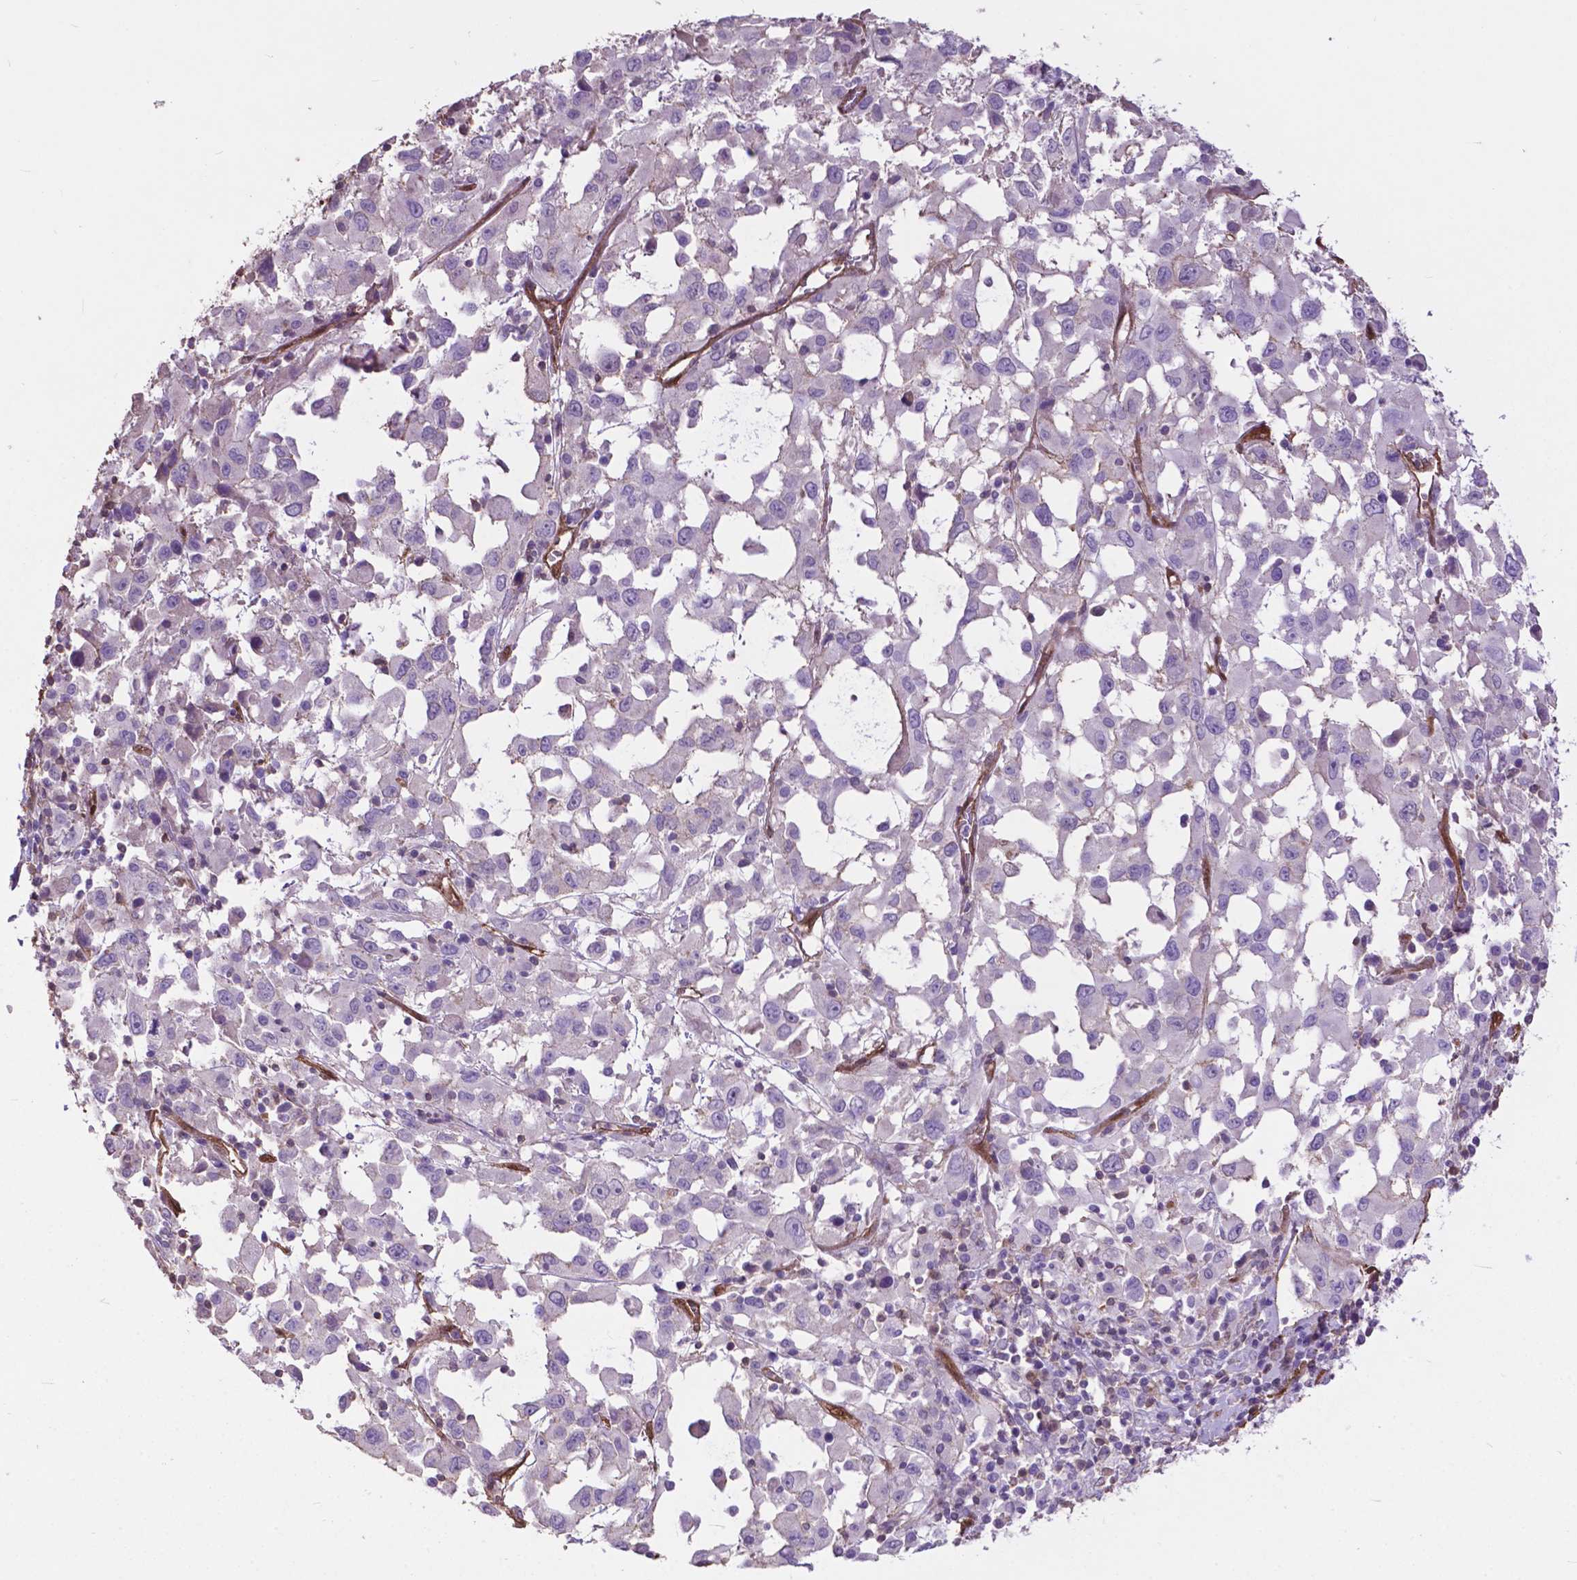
{"staining": {"intensity": "negative", "quantity": "none", "location": "none"}, "tissue": "melanoma", "cell_type": "Tumor cells", "image_type": "cancer", "snomed": [{"axis": "morphology", "description": "Malignant melanoma, Metastatic site"}, {"axis": "topography", "description": "Soft tissue"}], "caption": "Tumor cells show no significant staining in malignant melanoma (metastatic site).", "gene": "PDLIM1", "patient": {"sex": "male", "age": 50}}